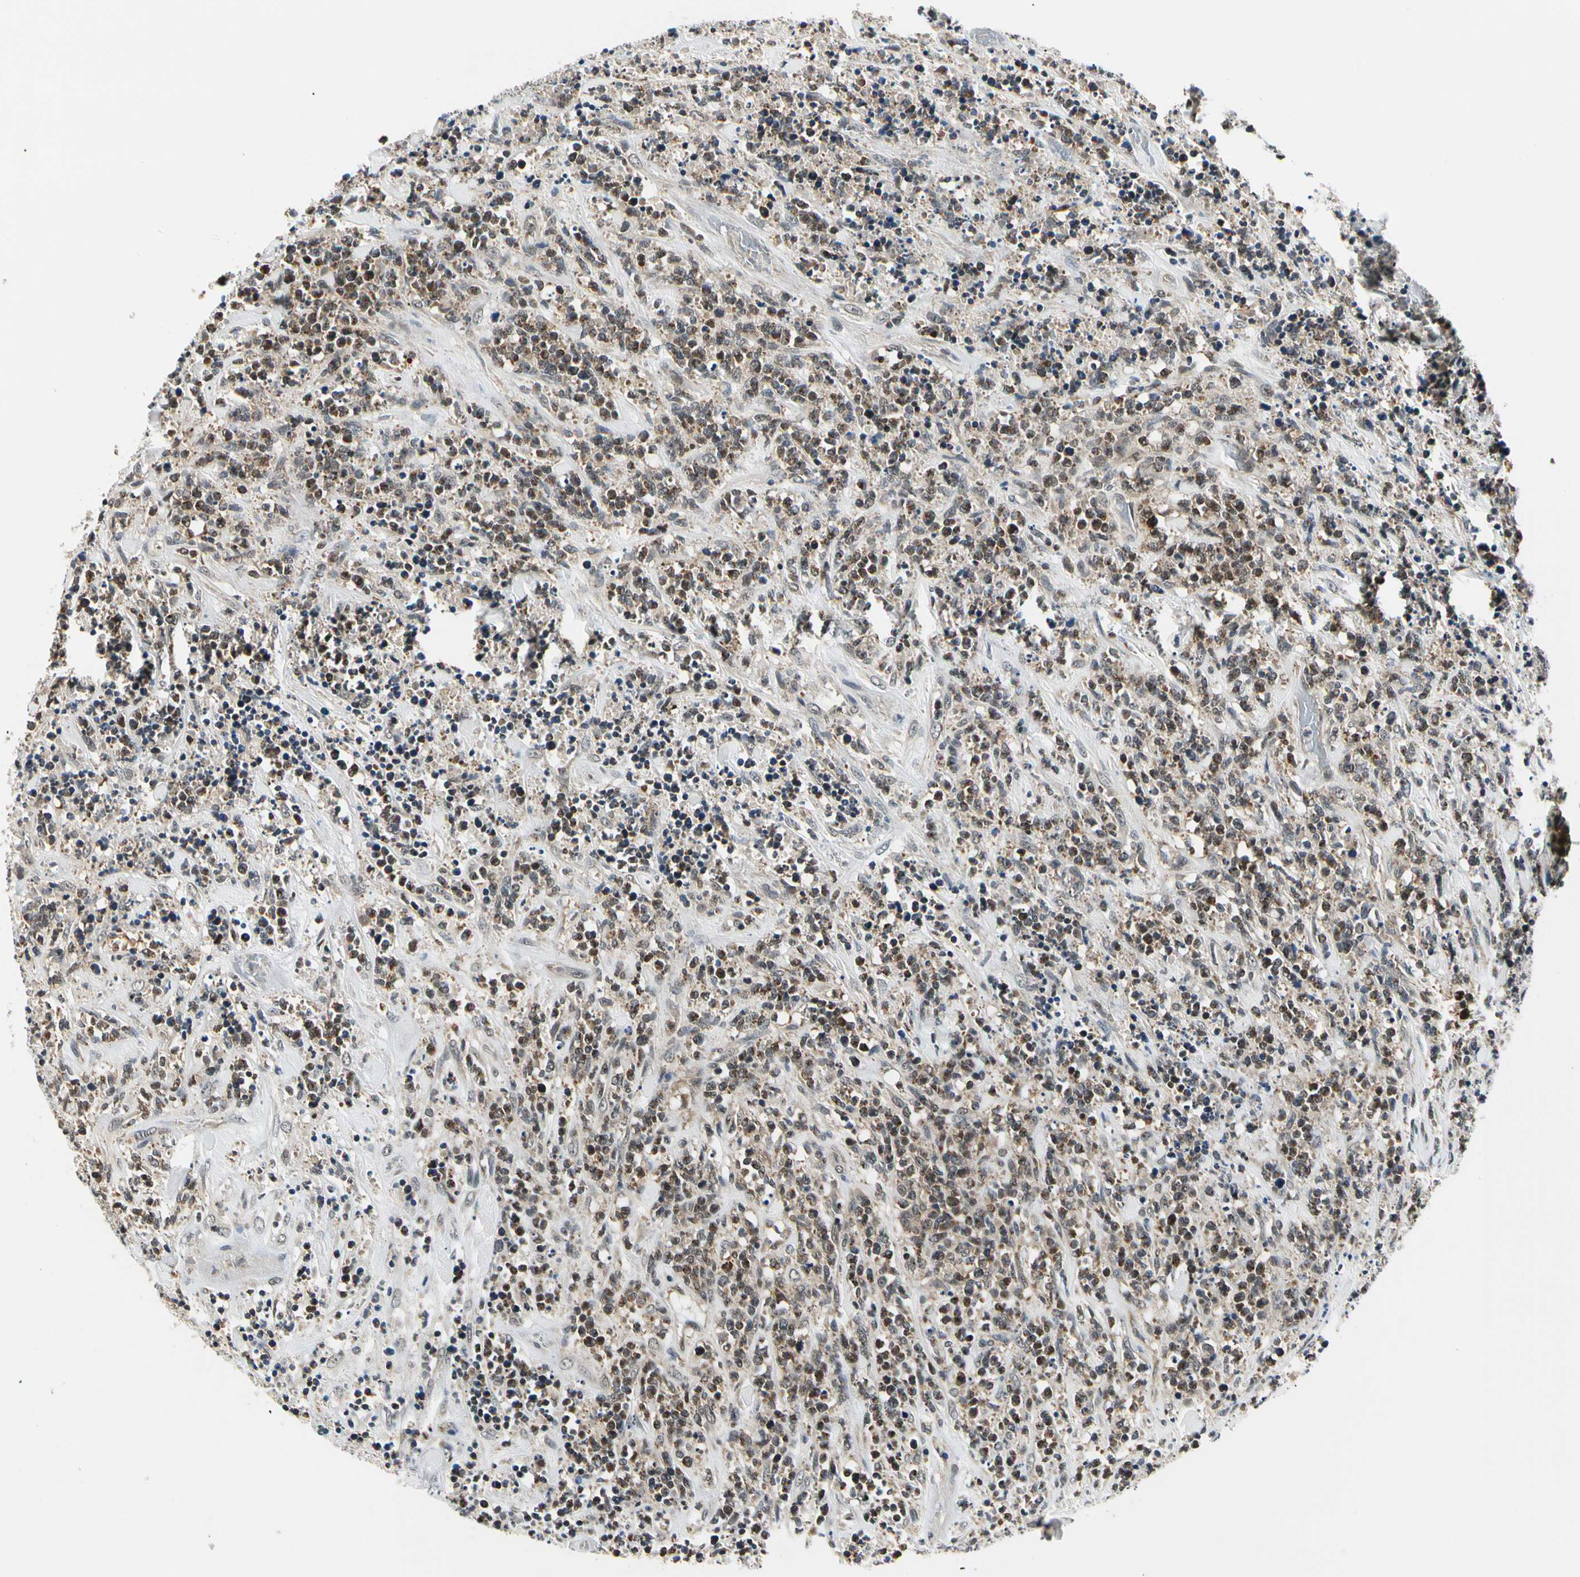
{"staining": {"intensity": "moderate", "quantity": ">75%", "location": "cytoplasmic/membranous"}, "tissue": "lymphoma", "cell_type": "Tumor cells", "image_type": "cancer", "snomed": [{"axis": "morphology", "description": "Malignant lymphoma, non-Hodgkin's type, High grade"}, {"axis": "topography", "description": "Soft tissue"}], "caption": "The histopathology image displays immunohistochemical staining of lymphoma. There is moderate cytoplasmic/membranous positivity is identified in about >75% of tumor cells.", "gene": "PDK2", "patient": {"sex": "male", "age": 18}}